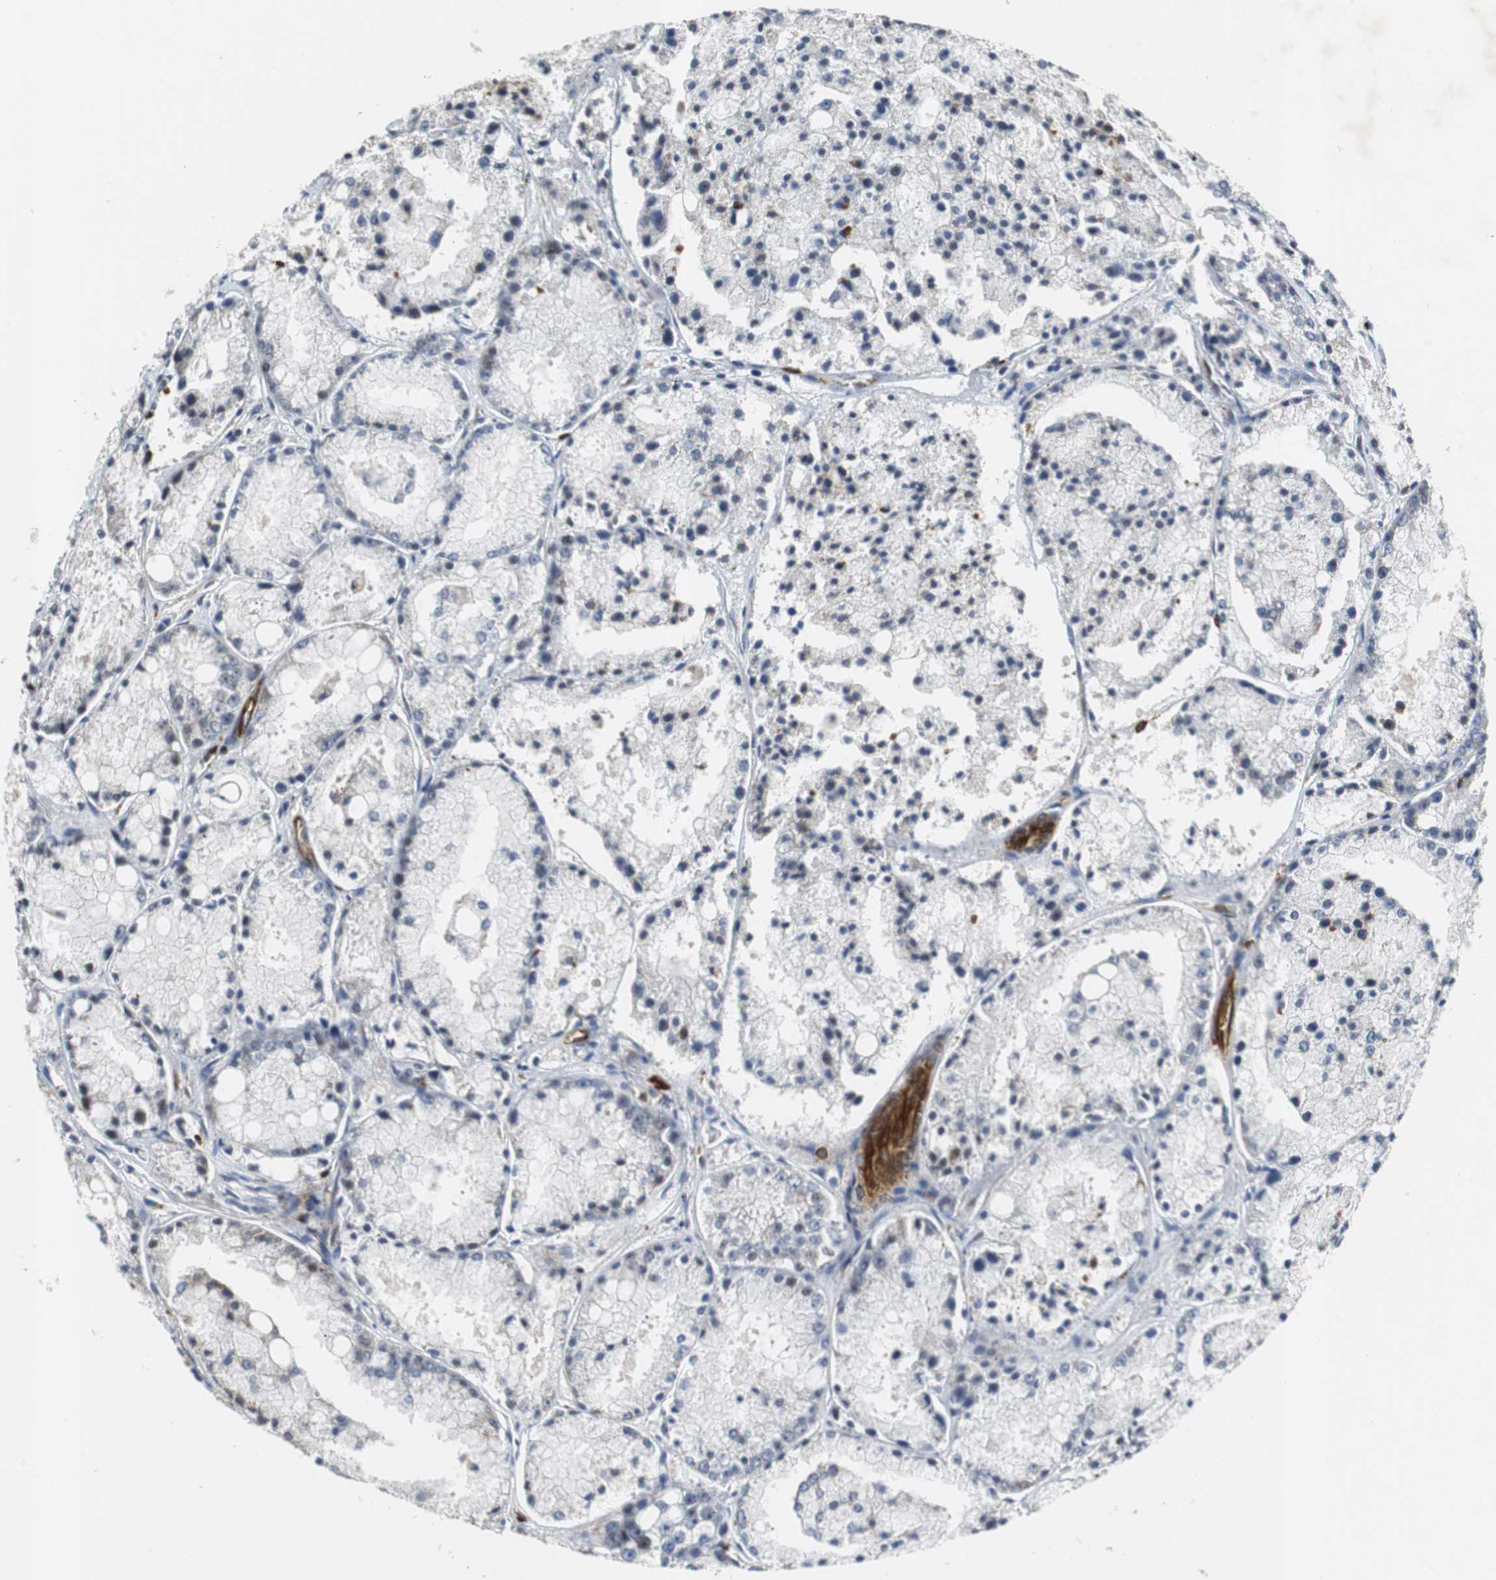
{"staining": {"intensity": "negative", "quantity": "none", "location": "none"}, "tissue": "prostate cancer", "cell_type": "Tumor cells", "image_type": "cancer", "snomed": [{"axis": "morphology", "description": "Adenocarcinoma, Low grade"}, {"axis": "topography", "description": "Prostate"}], "caption": "DAB immunohistochemical staining of human prostate adenocarcinoma (low-grade) exhibits no significant staining in tumor cells.", "gene": "TUBA4A", "patient": {"sex": "male", "age": 64}}